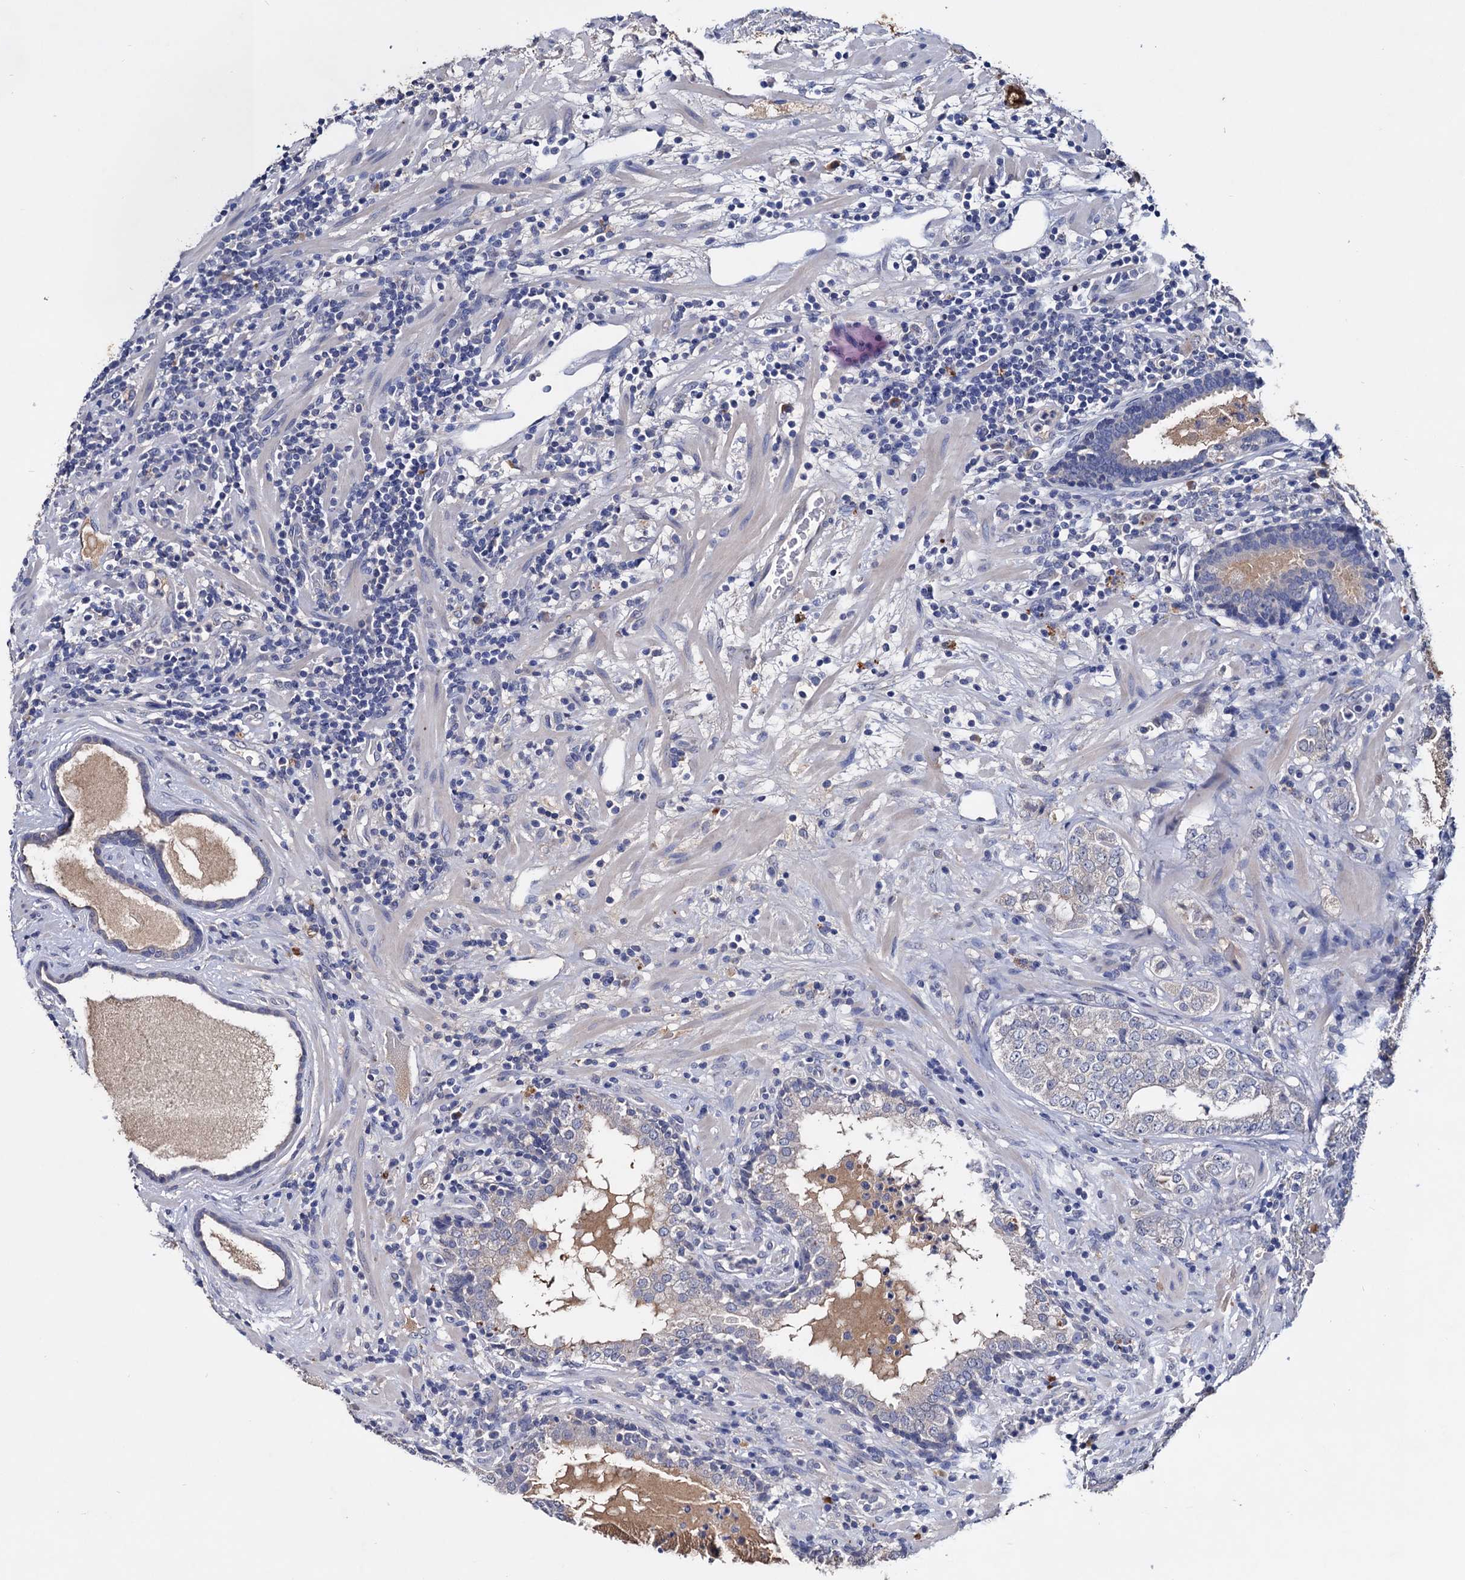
{"staining": {"intensity": "negative", "quantity": "none", "location": "none"}, "tissue": "prostate cancer", "cell_type": "Tumor cells", "image_type": "cancer", "snomed": [{"axis": "morphology", "description": "Adenocarcinoma, High grade"}, {"axis": "topography", "description": "Prostate"}], "caption": "Prostate cancer (high-grade adenocarcinoma) was stained to show a protein in brown. There is no significant expression in tumor cells.", "gene": "NPAS4", "patient": {"sex": "male", "age": 64}}